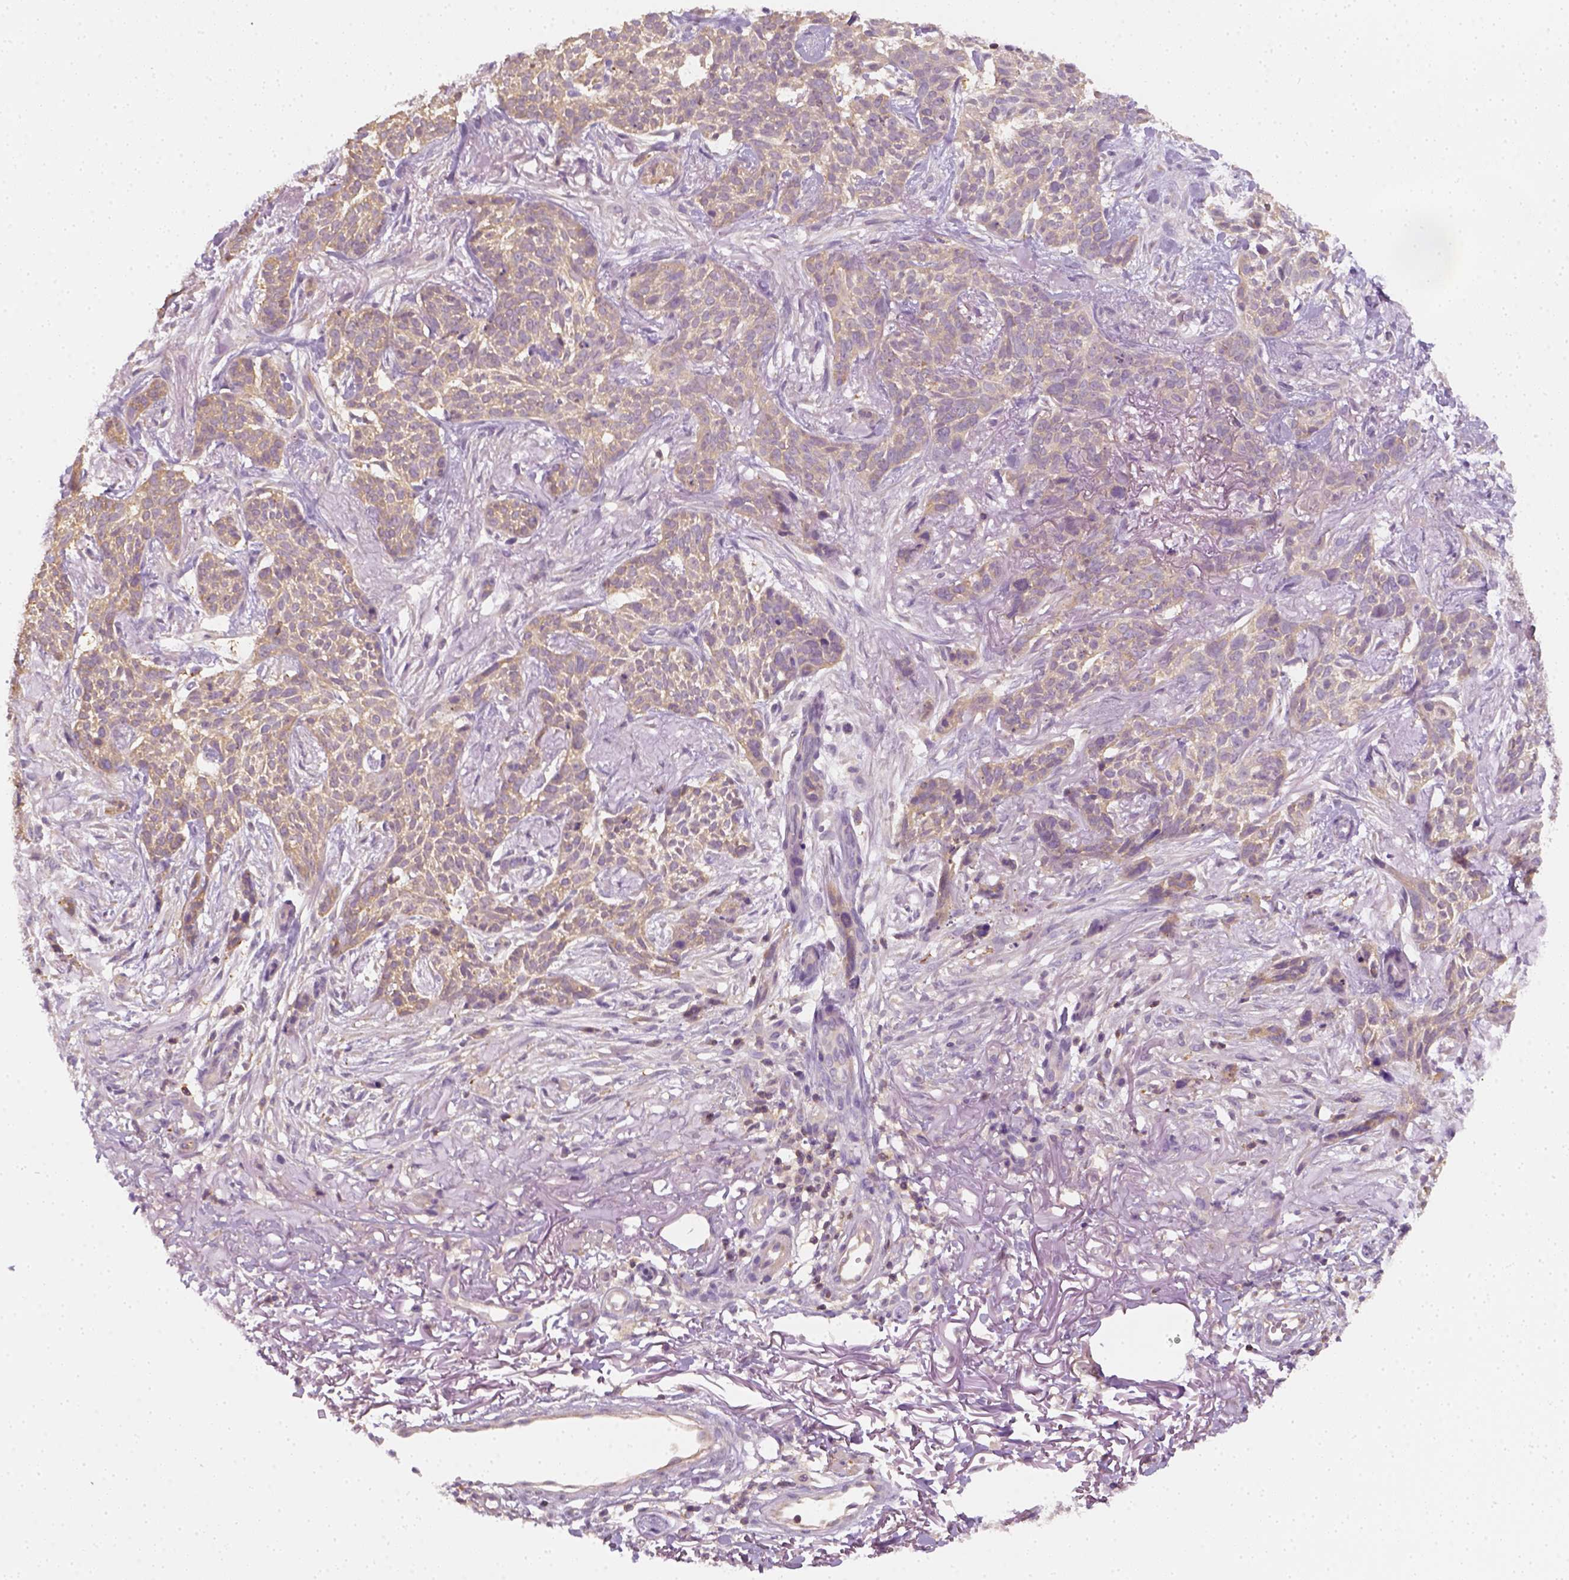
{"staining": {"intensity": "weak", "quantity": ">75%", "location": "cytoplasmic/membranous"}, "tissue": "skin cancer", "cell_type": "Tumor cells", "image_type": "cancer", "snomed": [{"axis": "morphology", "description": "Basal cell carcinoma"}, {"axis": "topography", "description": "Skin"}], "caption": "About >75% of tumor cells in skin cancer demonstrate weak cytoplasmic/membranous protein expression as visualized by brown immunohistochemical staining.", "gene": "EPHB1", "patient": {"sex": "male", "age": 74}}